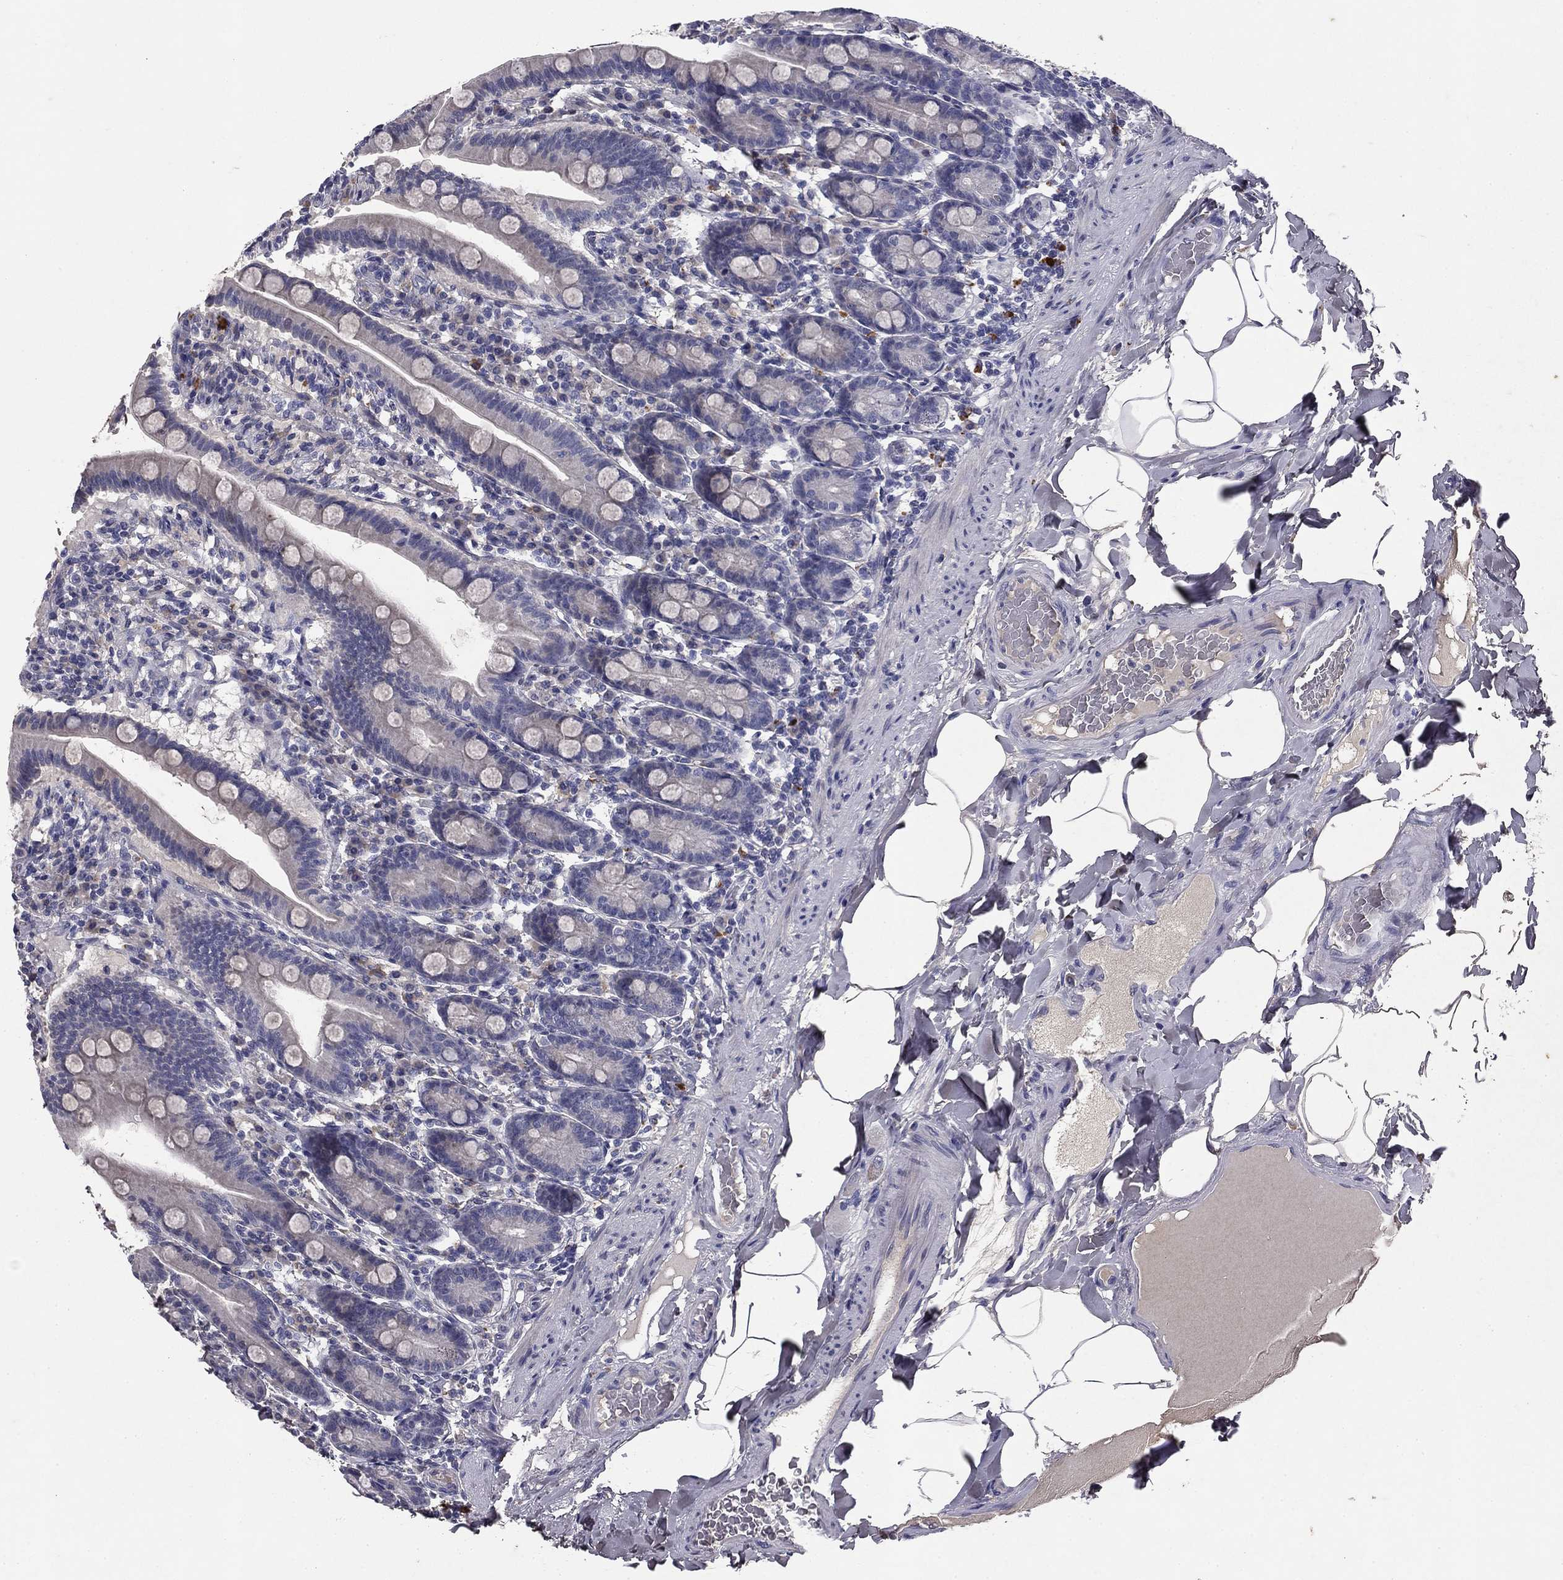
{"staining": {"intensity": "negative", "quantity": "none", "location": "none"}, "tissue": "small intestine", "cell_type": "Glandular cells", "image_type": "normal", "snomed": [{"axis": "morphology", "description": "Normal tissue, NOS"}, {"axis": "topography", "description": "Small intestine"}], "caption": "IHC histopathology image of normal small intestine: small intestine stained with DAB shows no significant protein staining in glandular cells.", "gene": "COL2A1", "patient": {"sex": "male", "age": 66}}